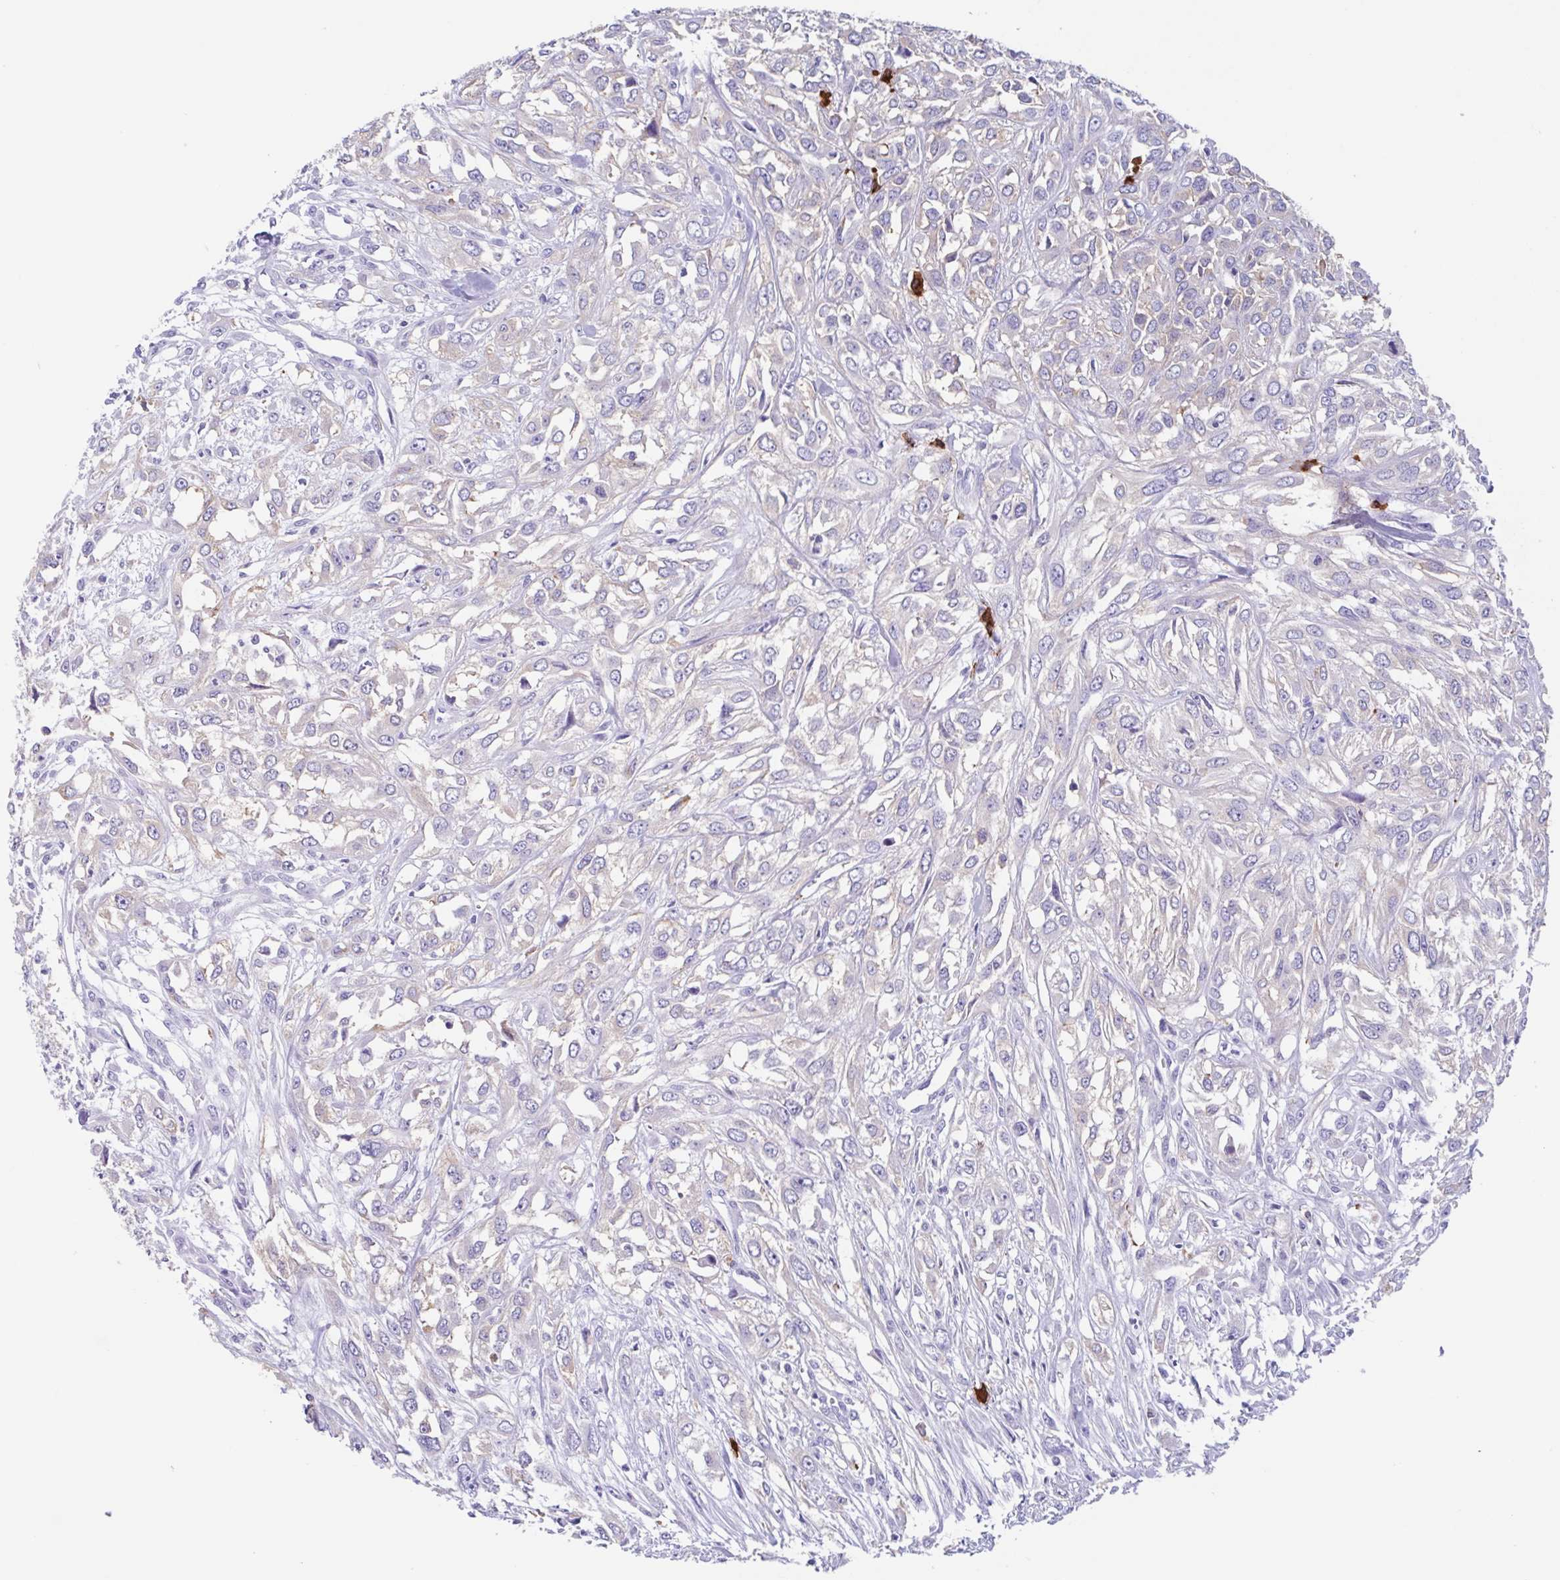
{"staining": {"intensity": "negative", "quantity": "none", "location": "none"}, "tissue": "urothelial cancer", "cell_type": "Tumor cells", "image_type": "cancer", "snomed": [{"axis": "morphology", "description": "Urothelial carcinoma, High grade"}, {"axis": "topography", "description": "Urinary bladder"}], "caption": "A micrograph of human urothelial cancer is negative for staining in tumor cells.", "gene": "TPD52", "patient": {"sex": "male", "age": 67}}